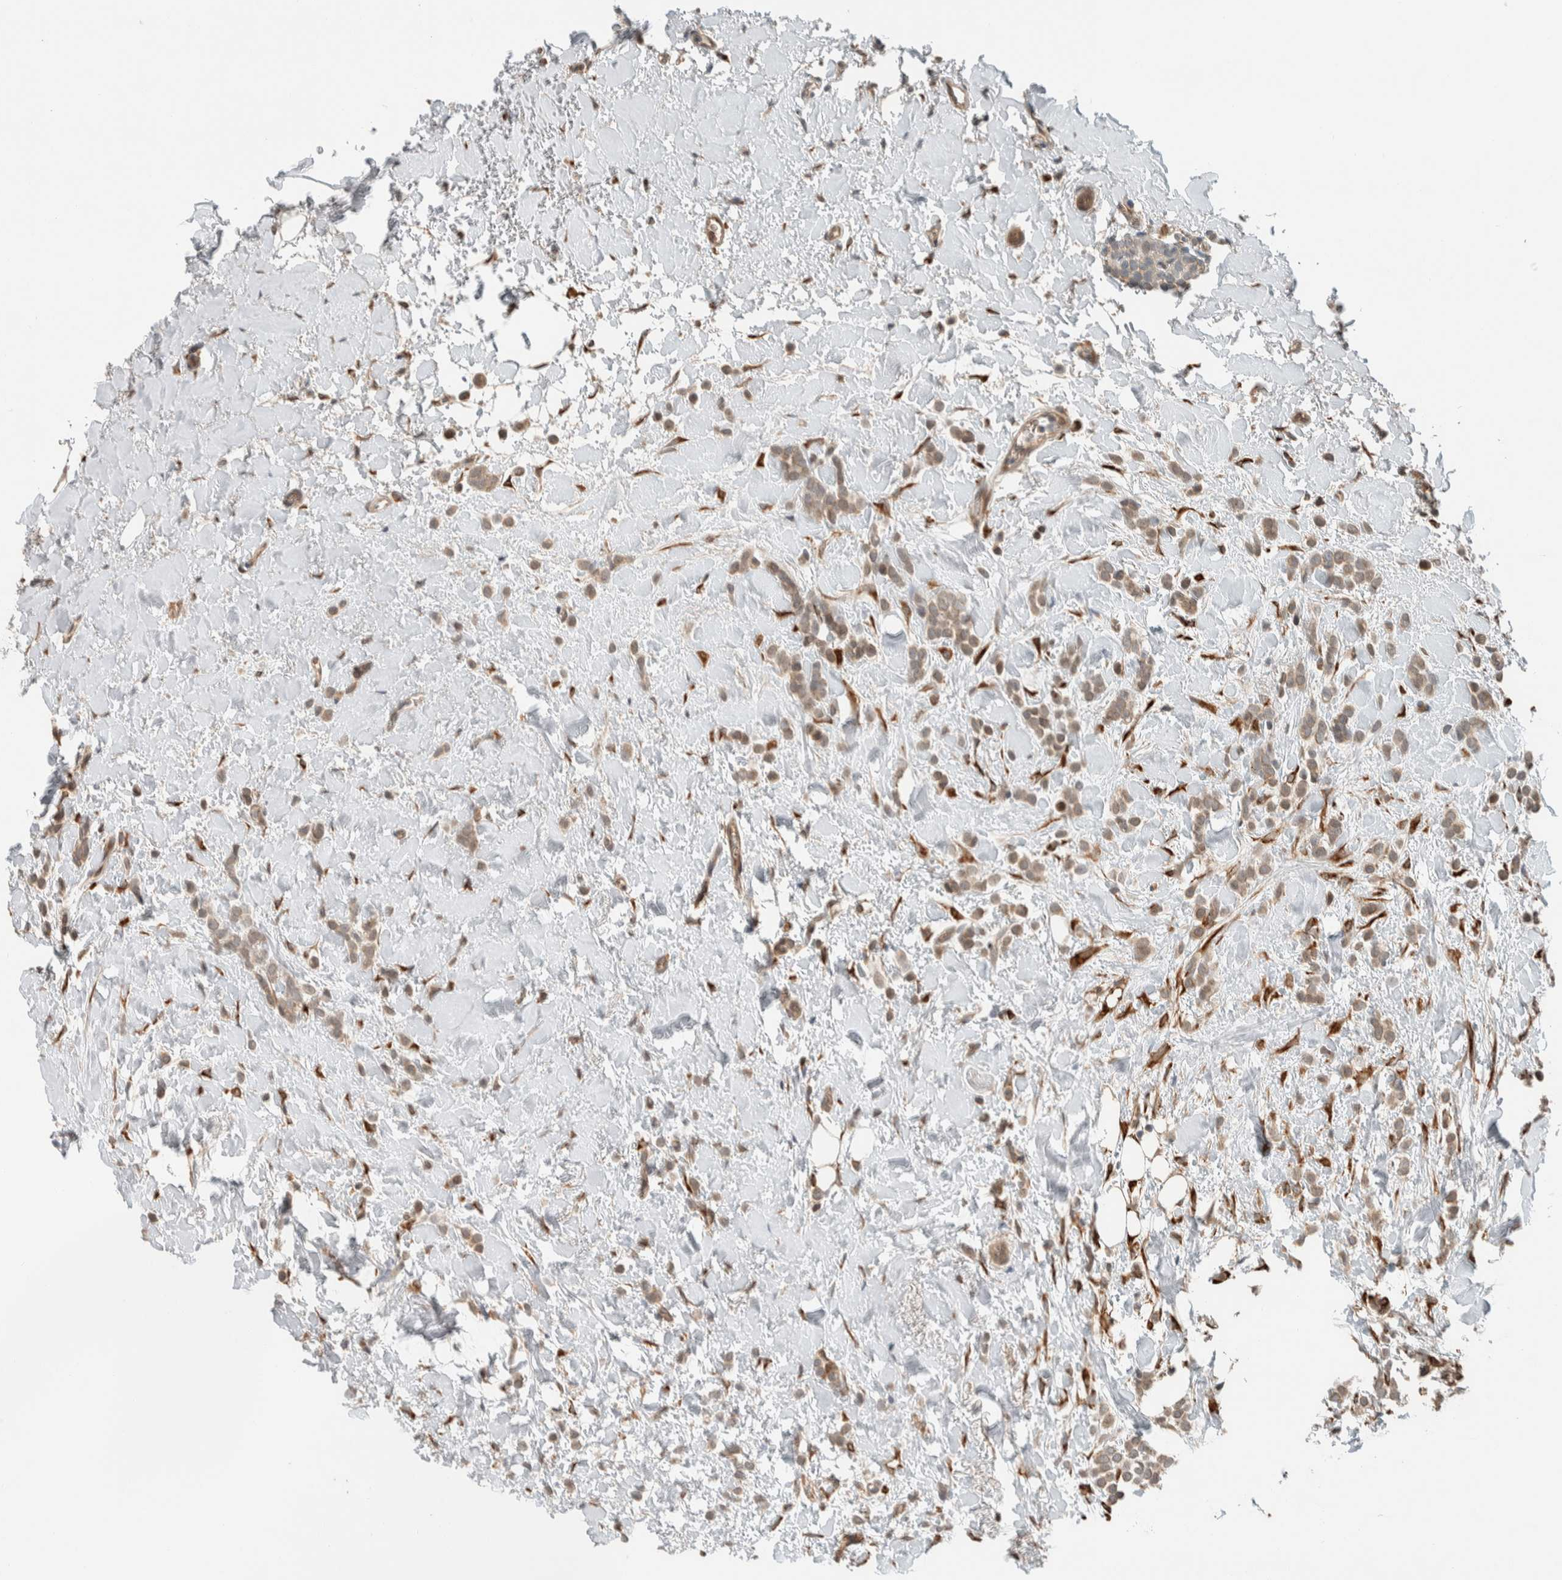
{"staining": {"intensity": "weak", "quantity": ">75%", "location": "cytoplasmic/membranous"}, "tissue": "breast cancer", "cell_type": "Tumor cells", "image_type": "cancer", "snomed": [{"axis": "morphology", "description": "Normal tissue, NOS"}, {"axis": "morphology", "description": "Lobular carcinoma"}, {"axis": "topography", "description": "Breast"}], "caption": "Immunohistochemistry image of neoplastic tissue: human breast cancer stained using immunohistochemistry (IHC) reveals low levels of weak protein expression localized specifically in the cytoplasmic/membranous of tumor cells, appearing as a cytoplasmic/membranous brown color.", "gene": "CTBP2", "patient": {"sex": "female", "age": 50}}